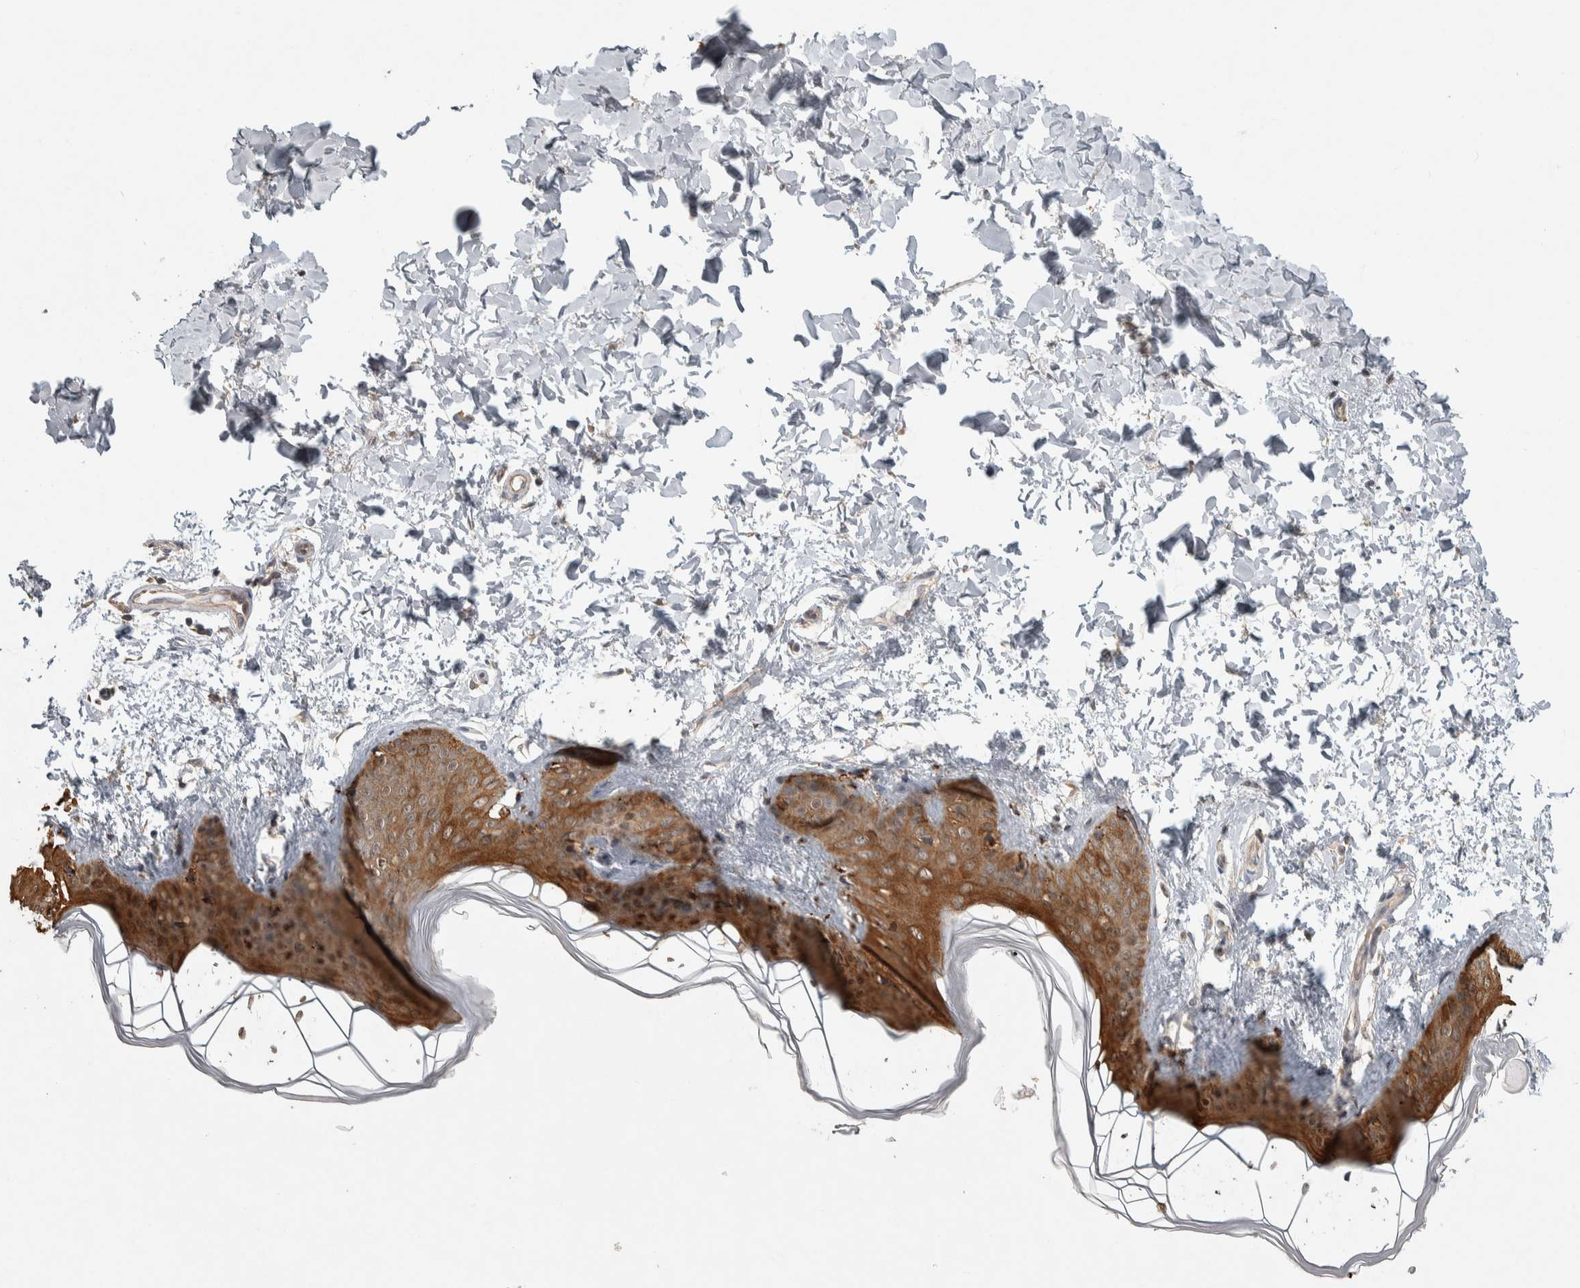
{"staining": {"intensity": "weak", "quantity": ">75%", "location": "cytoplasmic/membranous"}, "tissue": "skin", "cell_type": "Fibroblasts", "image_type": "normal", "snomed": [{"axis": "morphology", "description": "Normal tissue, NOS"}, {"axis": "topography", "description": "Skin"}], "caption": "The immunohistochemical stain labels weak cytoplasmic/membranous expression in fibroblasts of benign skin.", "gene": "EIF3H", "patient": {"sex": "female", "age": 17}}